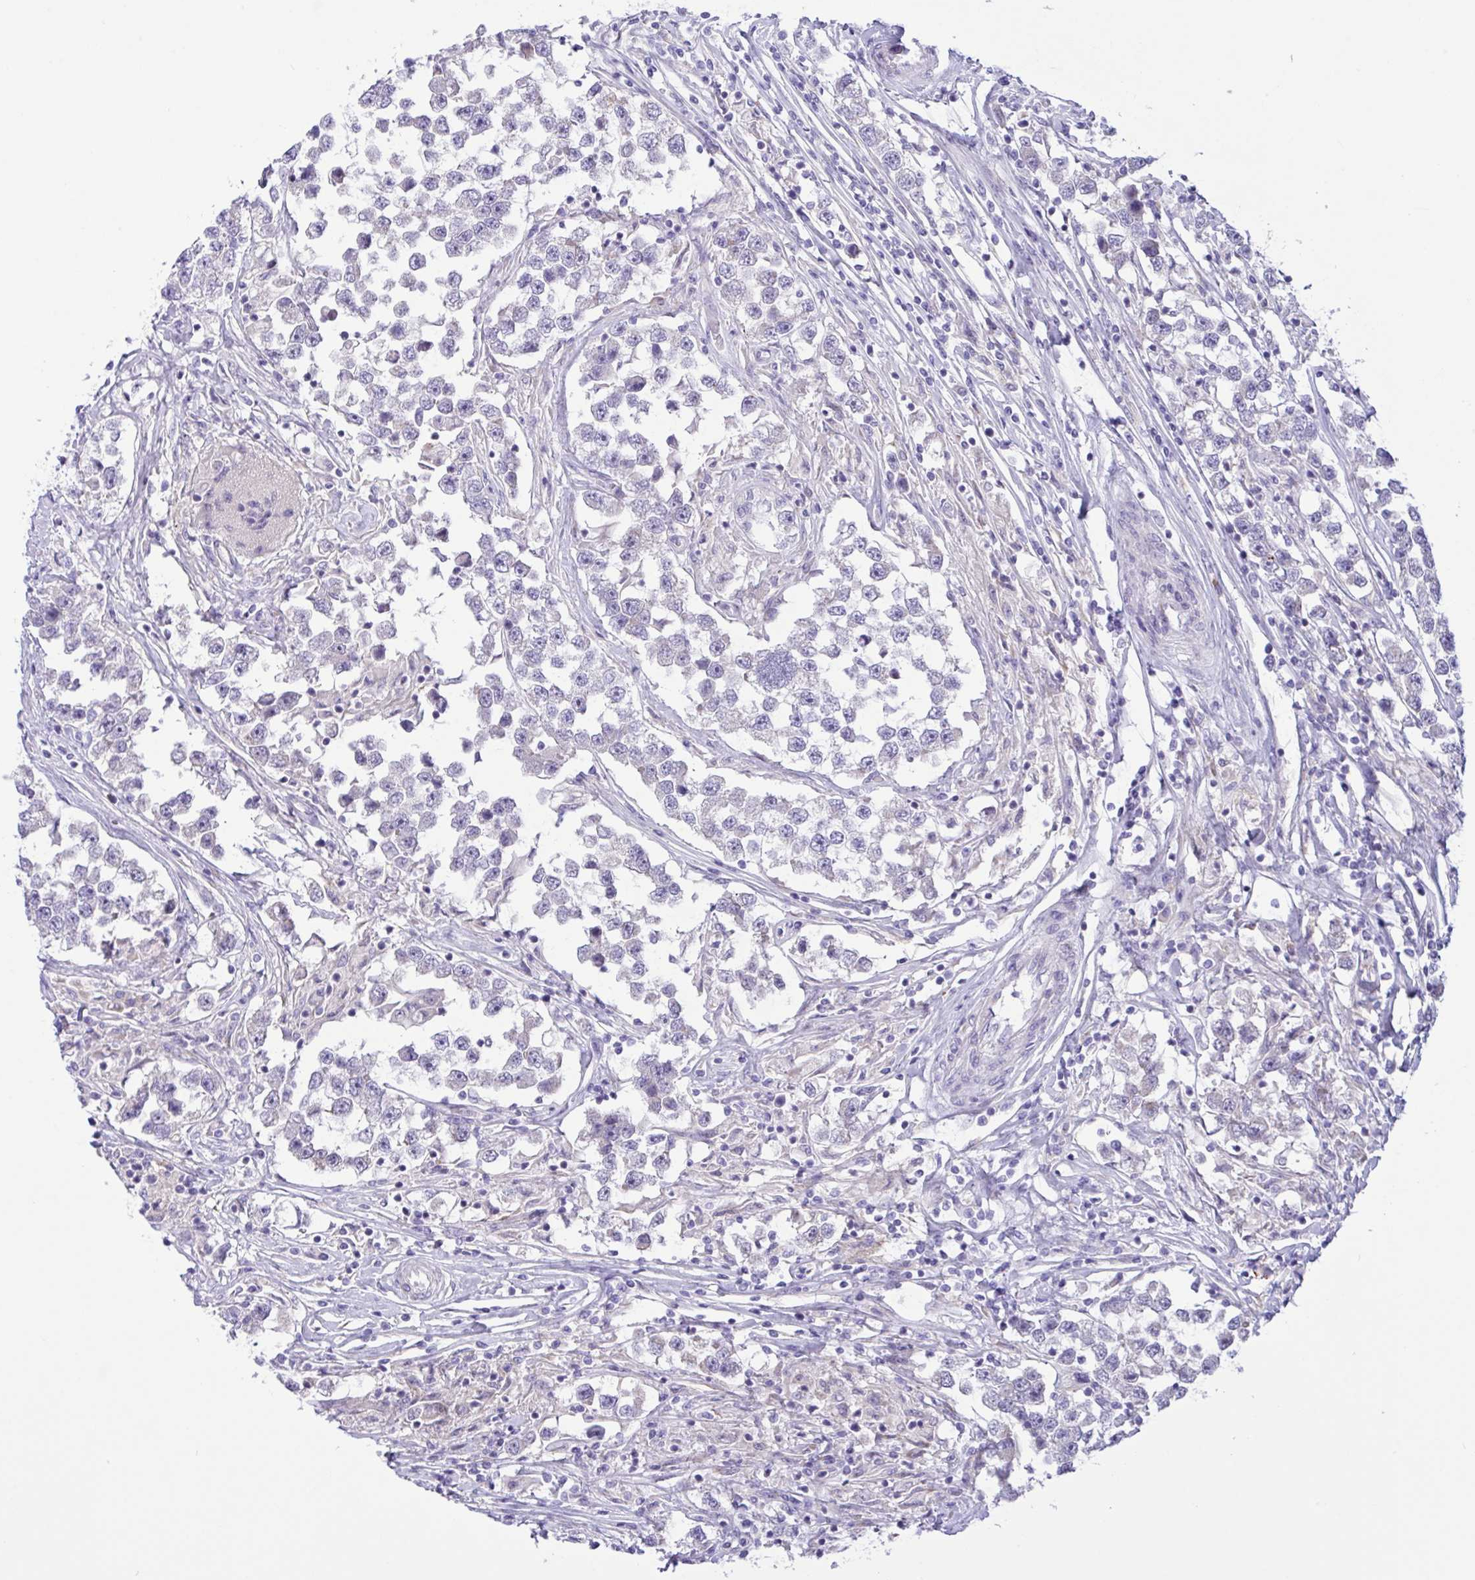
{"staining": {"intensity": "negative", "quantity": "none", "location": "none"}, "tissue": "testis cancer", "cell_type": "Tumor cells", "image_type": "cancer", "snomed": [{"axis": "morphology", "description": "Seminoma, NOS"}, {"axis": "topography", "description": "Testis"}], "caption": "IHC of human testis seminoma displays no expression in tumor cells.", "gene": "DSC3", "patient": {"sex": "male", "age": 46}}